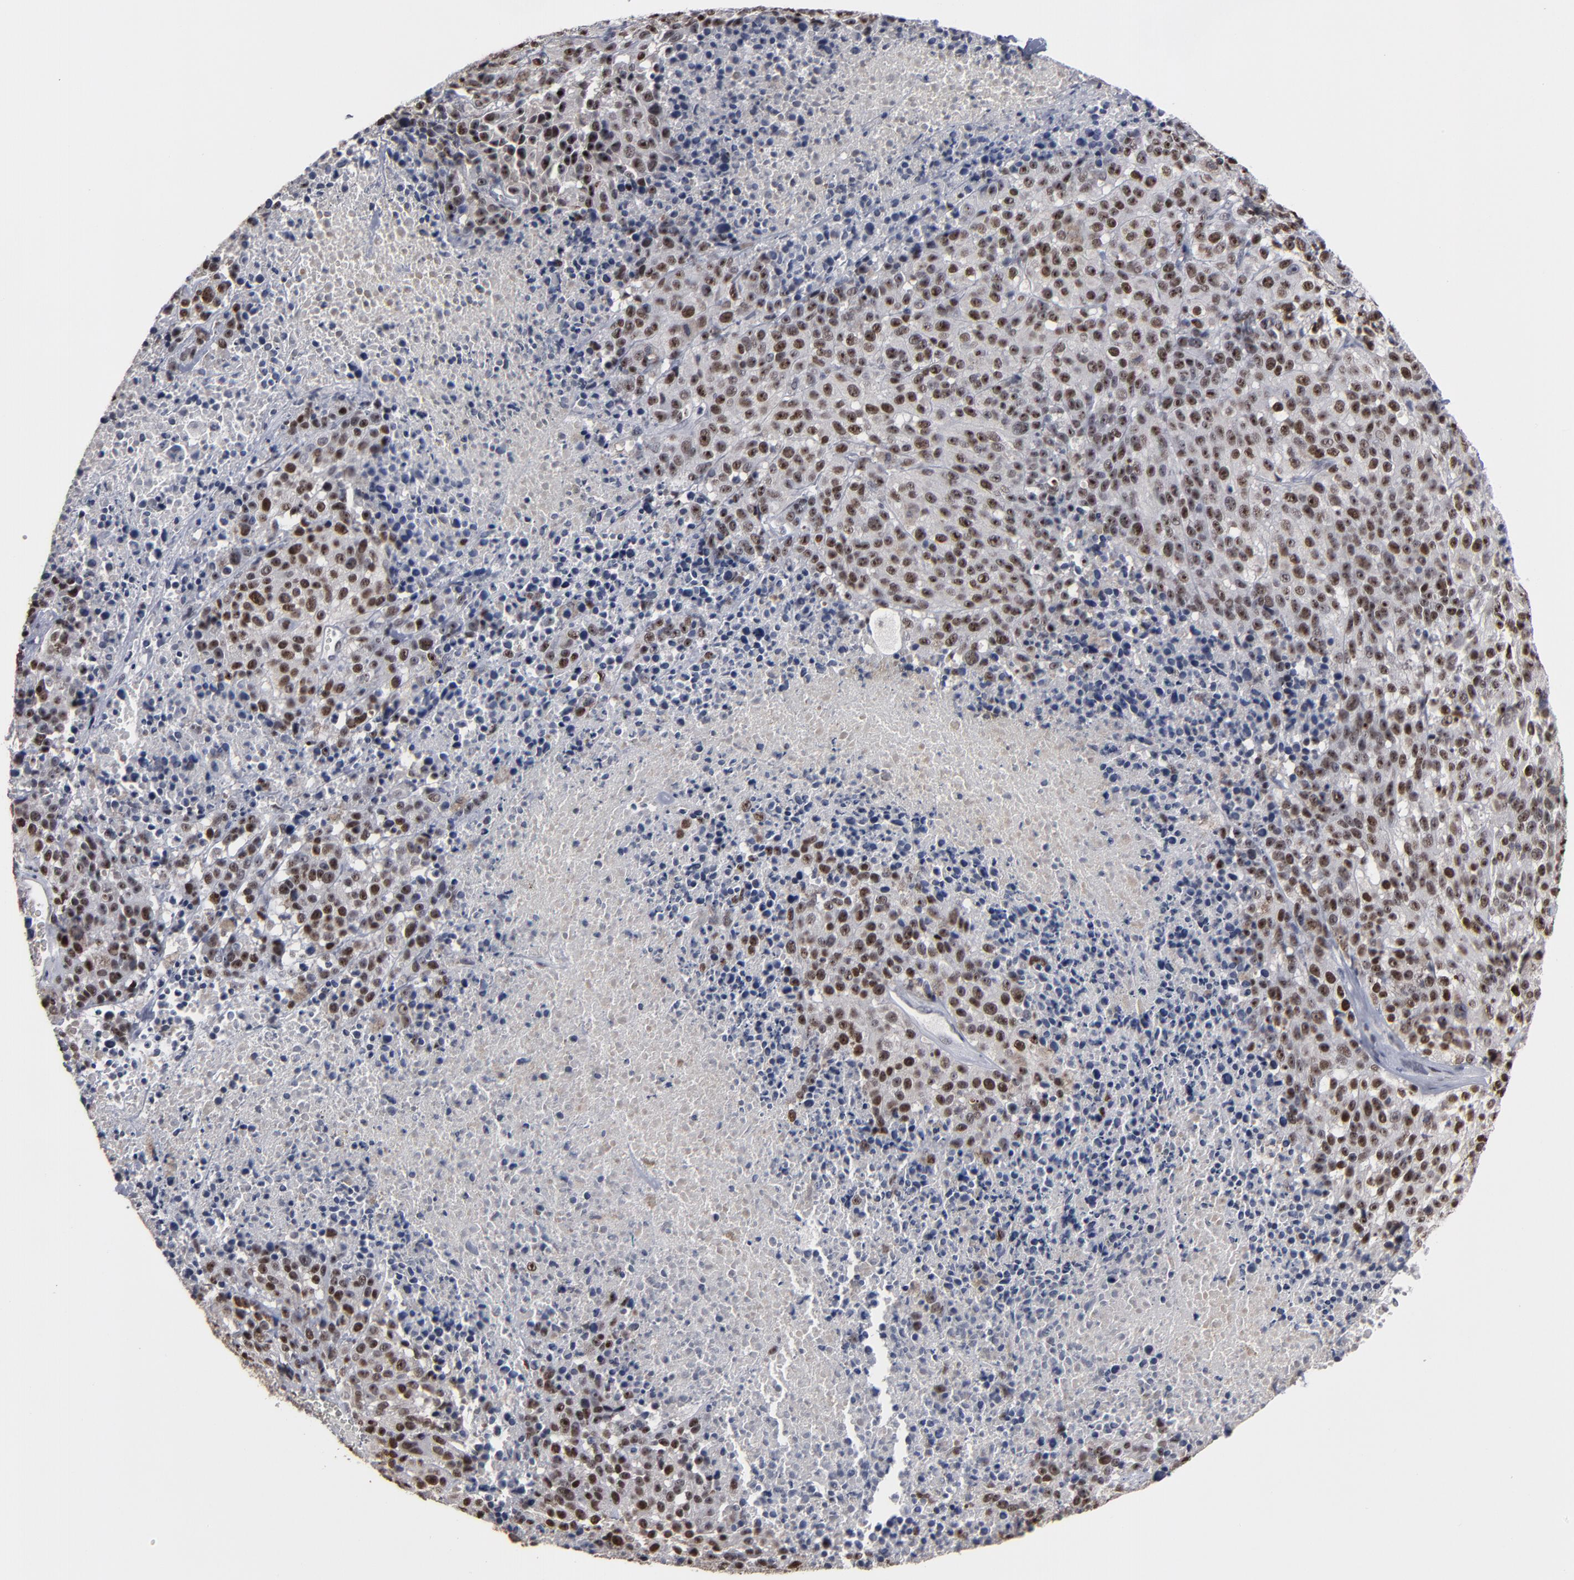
{"staining": {"intensity": "strong", "quantity": ">75%", "location": "nuclear"}, "tissue": "melanoma", "cell_type": "Tumor cells", "image_type": "cancer", "snomed": [{"axis": "morphology", "description": "Malignant melanoma, Metastatic site"}, {"axis": "topography", "description": "Cerebral cortex"}], "caption": "The histopathology image shows a brown stain indicating the presence of a protein in the nuclear of tumor cells in melanoma. (DAB IHC with brightfield microscopy, high magnification).", "gene": "SSRP1", "patient": {"sex": "female", "age": 52}}